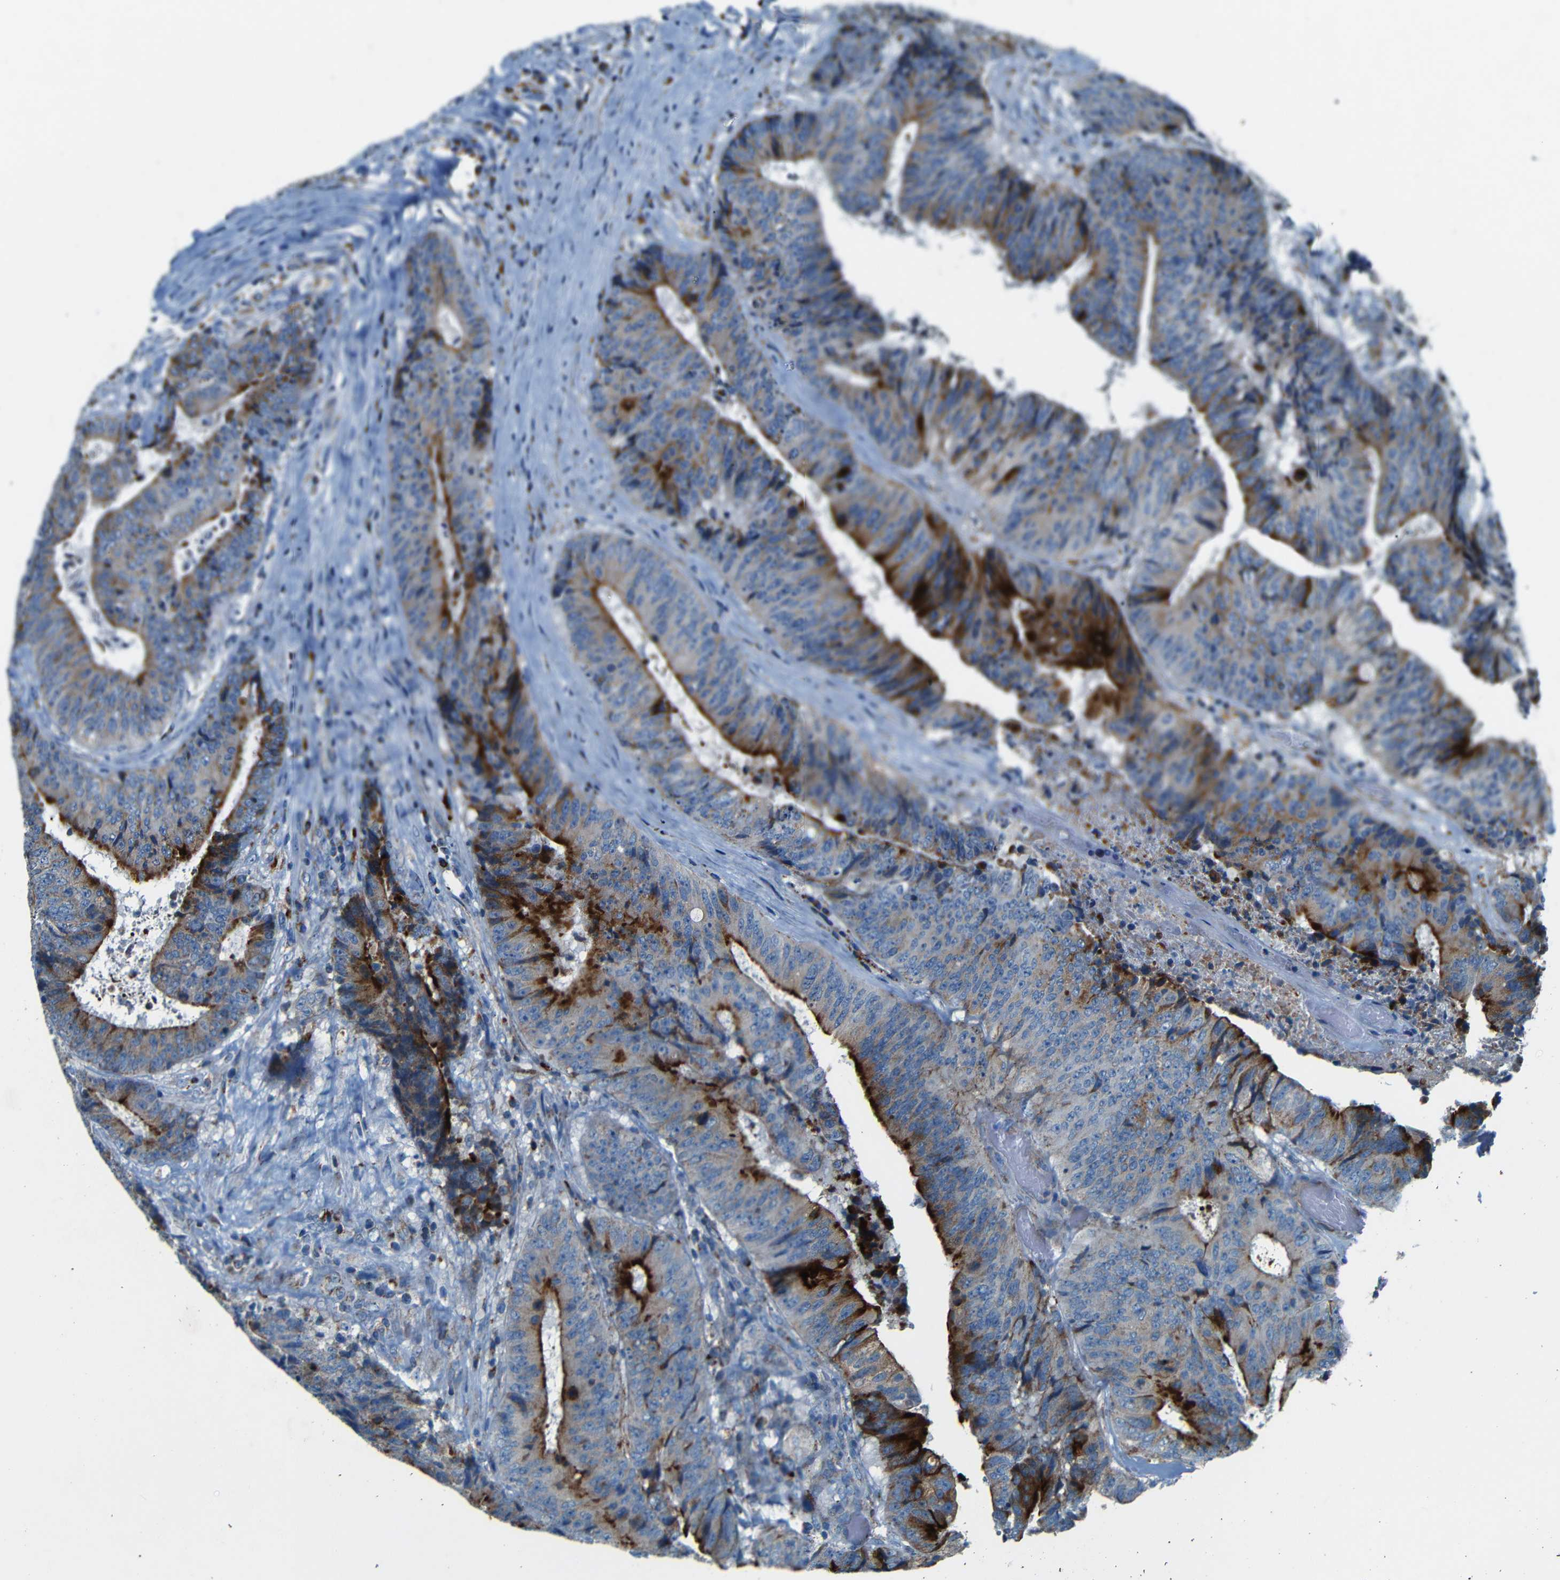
{"staining": {"intensity": "strong", "quantity": "25%-75%", "location": "cytoplasmic/membranous"}, "tissue": "colorectal cancer", "cell_type": "Tumor cells", "image_type": "cancer", "snomed": [{"axis": "morphology", "description": "Adenocarcinoma, NOS"}, {"axis": "topography", "description": "Rectum"}], "caption": "Colorectal cancer stained with a protein marker displays strong staining in tumor cells.", "gene": "WSCD2", "patient": {"sex": "male", "age": 72}}